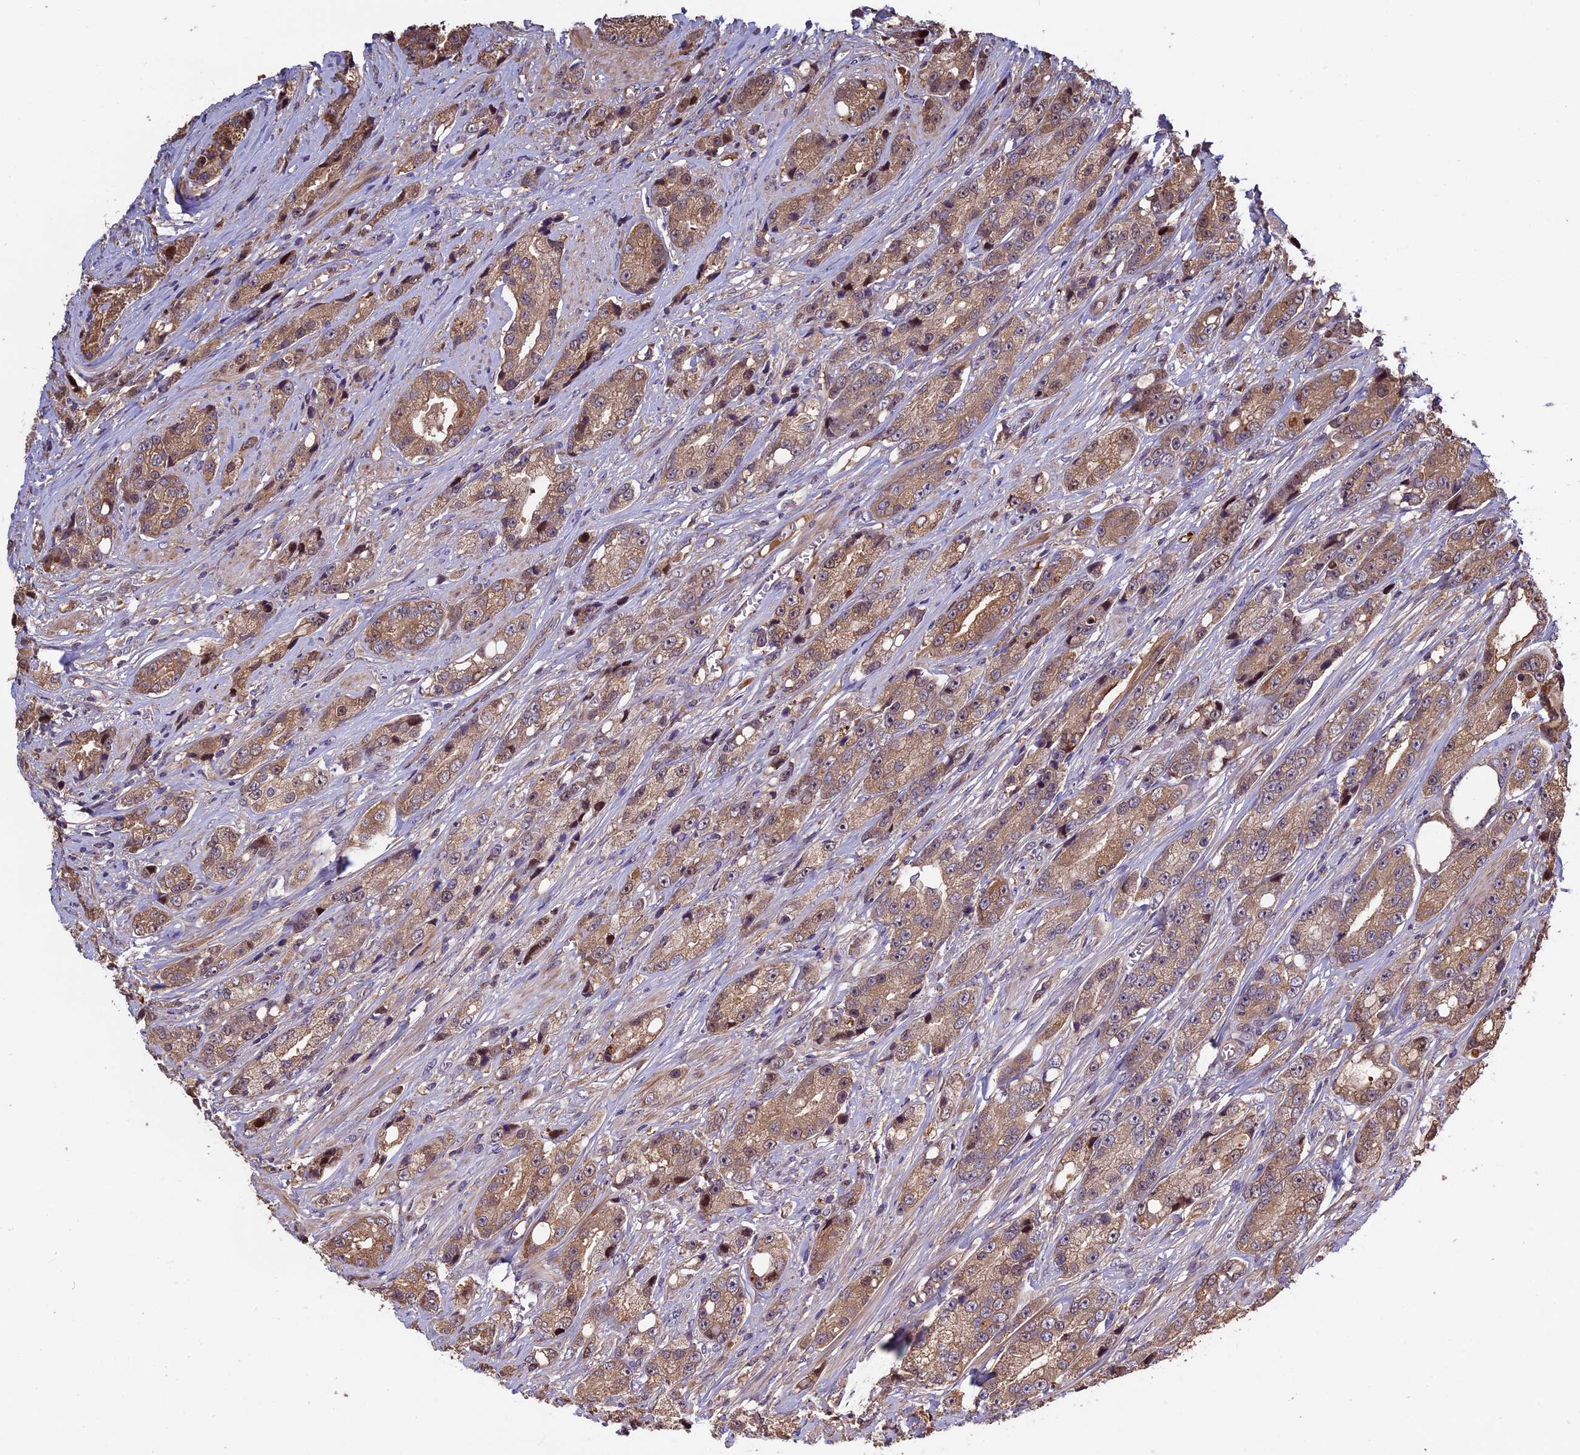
{"staining": {"intensity": "moderate", "quantity": ">75%", "location": "cytoplasmic/membranous"}, "tissue": "prostate cancer", "cell_type": "Tumor cells", "image_type": "cancer", "snomed": [{"axis": "morphology", "description": "Adenocarcinoma, High grade"}, {"axis": "topography", "description": "Prostate"}], "caption": "A photomicrograph of prostate high-grade adenocarcinoma stained for a protein demonstrates moderate cytoplasmic/membranous brown staining in tumor cells.", "gene": "VWA3A", "patient": {"sex": "male", "age": 74}}